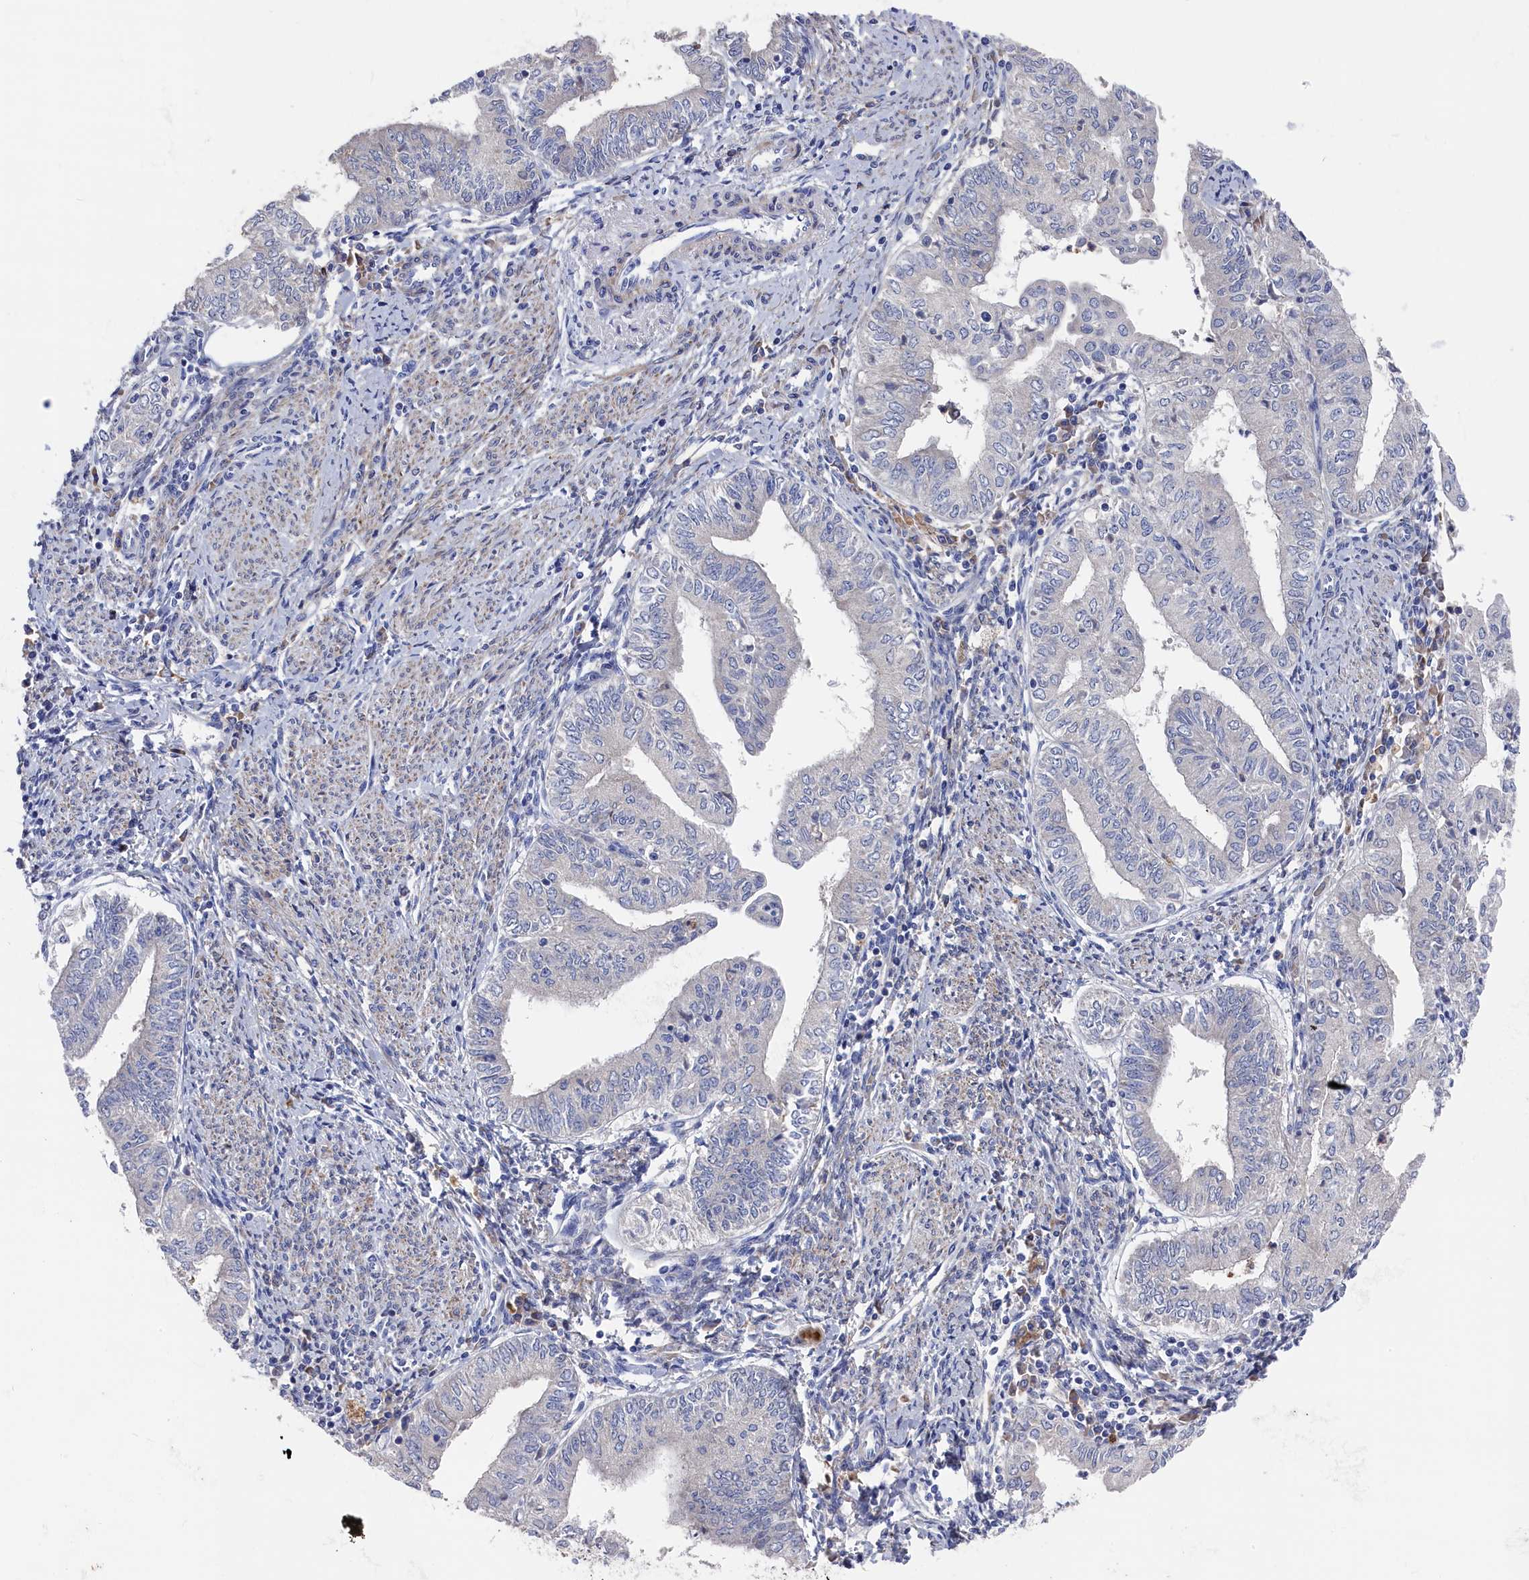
{"staining": {"intensity": "negative", "quantity": "none", "location": "none"}, "tissue": "endometrial cancer", "cell_type": "Tumor cells", "image_type": "cancer", "snomed": [{"axis": "morphology", "description": "Adenocarcinoma, NOS"}, {"axis": "topography", "description": "Endometrium"}], "caption": "An IHC histopathology image of adenocarcinoma (endometrial) is shown. There is no staining in tumor cells of adenocarcinoma (endometrial).", "gene": "CYB5D2", "patient": {"sex": "female", "age": 66}}